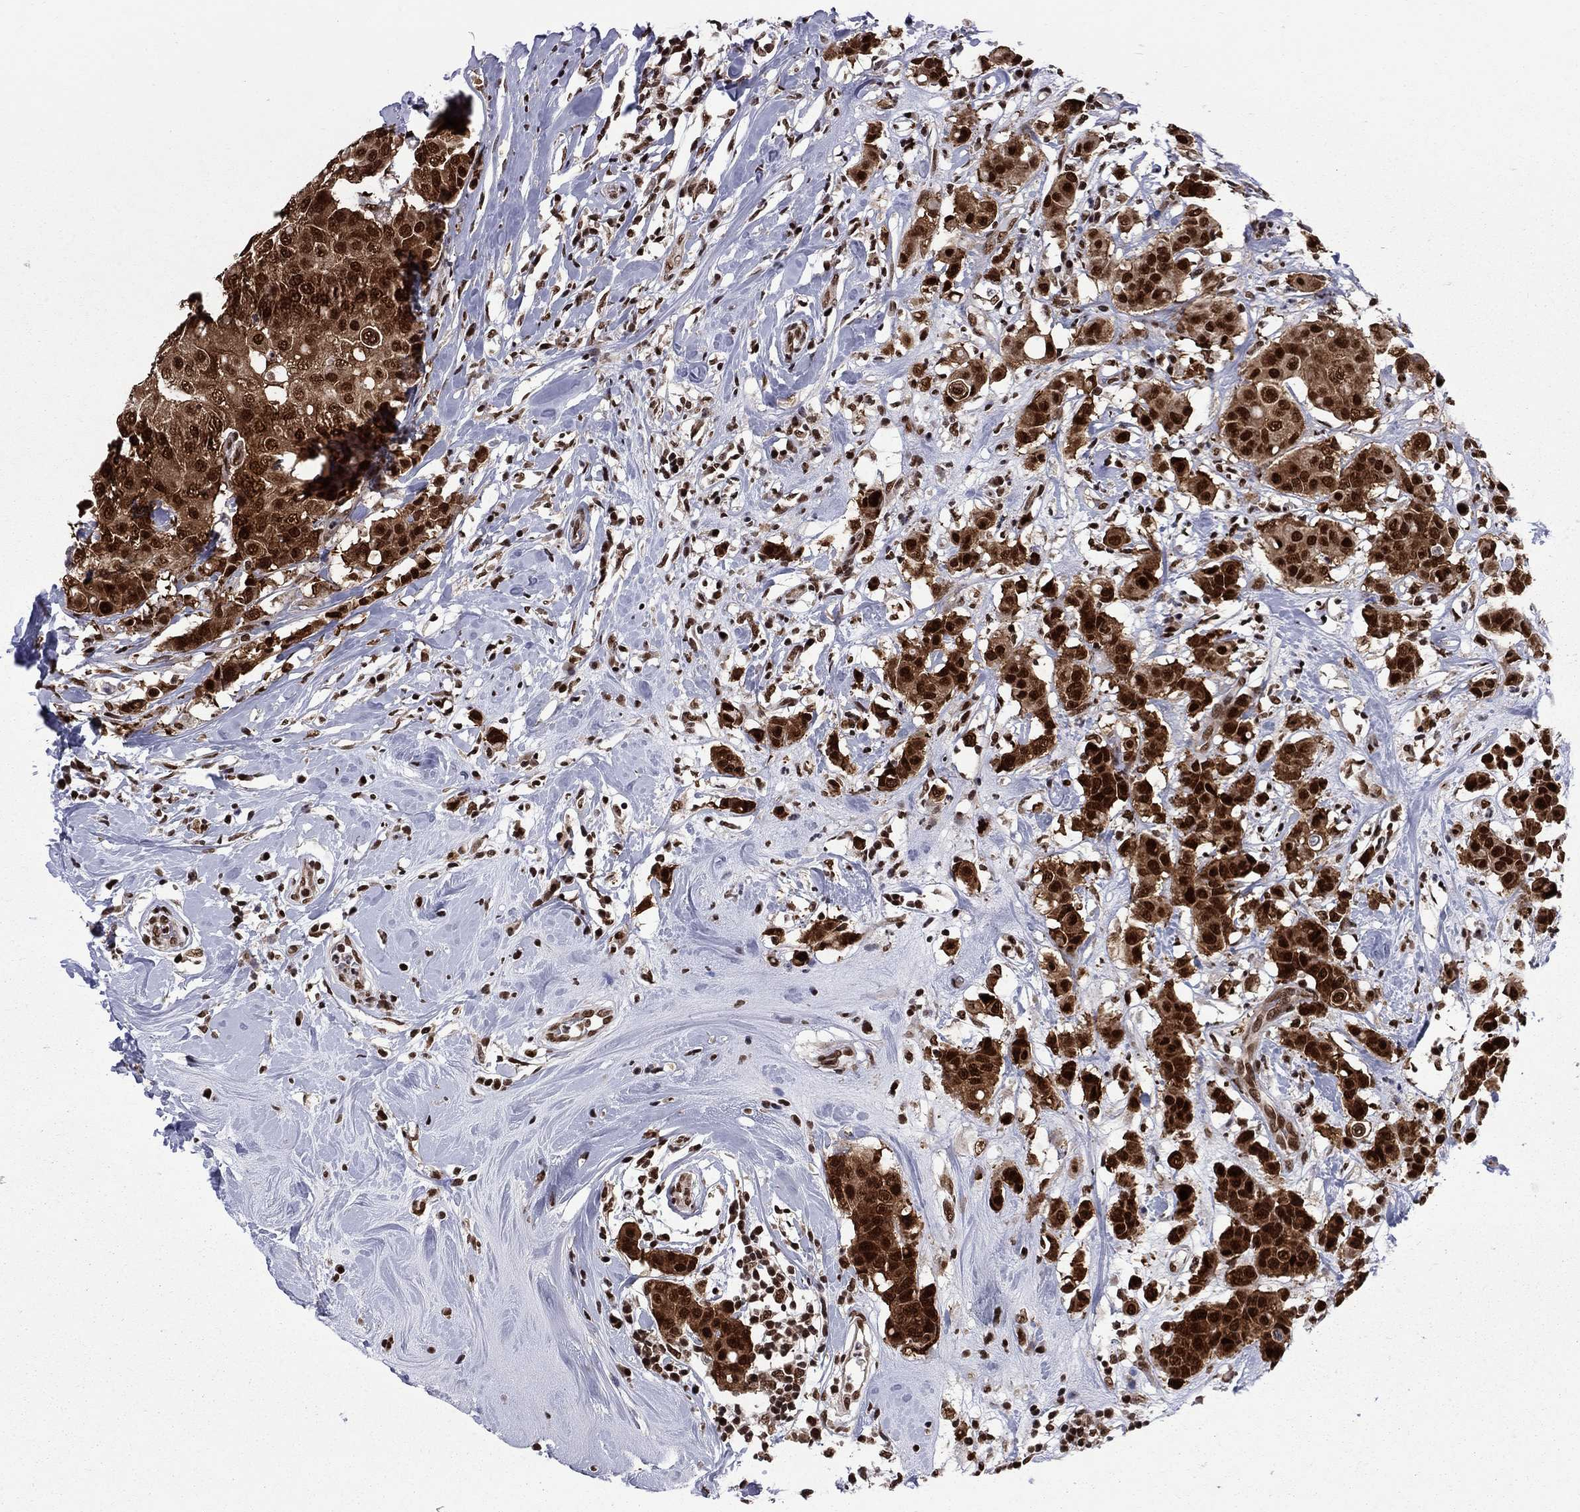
{"staining": {"intensity": "strong", "quantity": ">75%", "location": "cytoplasmic/membranous,nuclear"}, "tissue": "breast cancer", "cell_type": "Tumor cells", "image_type": "cancer", "snomed": [{"axis": "morphology", "description": "Duct carcinoma"}, {"axis": "topography", "description": "Breast"}], "caption": "Immunohistochemistry staining of breast infiltrating ductal carcinoma, which demonstrates high levels of strong cytoplasmic/membranous and nuclear expression in about >75% of tumor cells indicating strong cytoplasmic/membranous and nuclear protein staining. The staining was performed using DAB (3,3'-diaminobenzidine) (brown) for protein detection and nuclei were counterstained in hematoxylin (blue).", "gene": "MED25", "patient": {"sex": "female", "age": 27}}